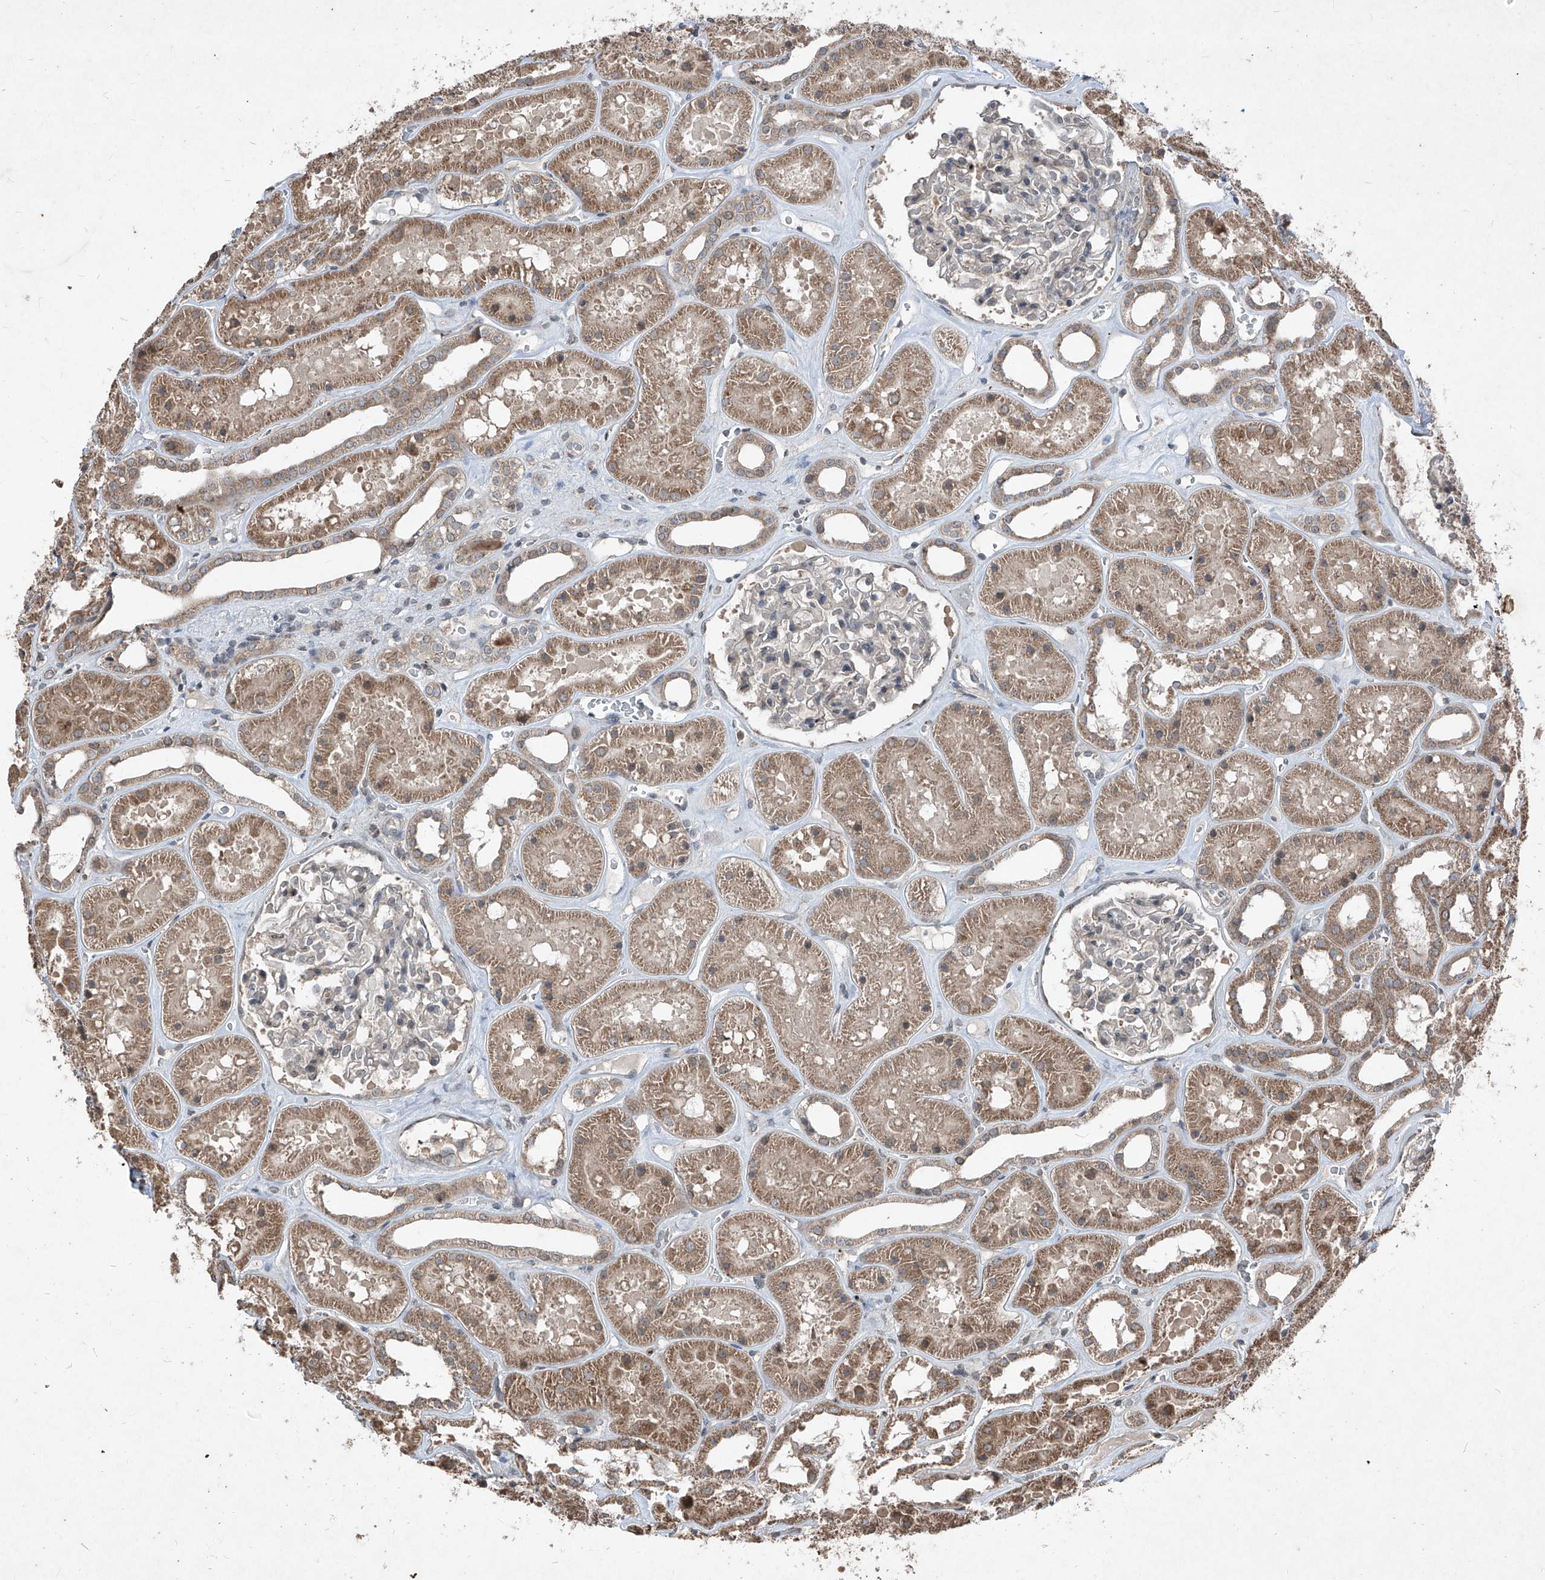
{"staining": {"intensity": "negative", "quantity": "none", "location": "none"}, "tissue": "kidney", "cell_type": "Cells in glomeruli", "image_type": "normal", "snomed": [{"axis": "morphology", "description": "Normal tissue, NOS"}, {"axis": "topography", "description": "Kidney"}], "caption": "Photomicrograph shows no protein staining in cells in glomeruli of unremarkable kidney.", "gene": "ABCD3", "patient": {"sex": "female", "age": 41}}